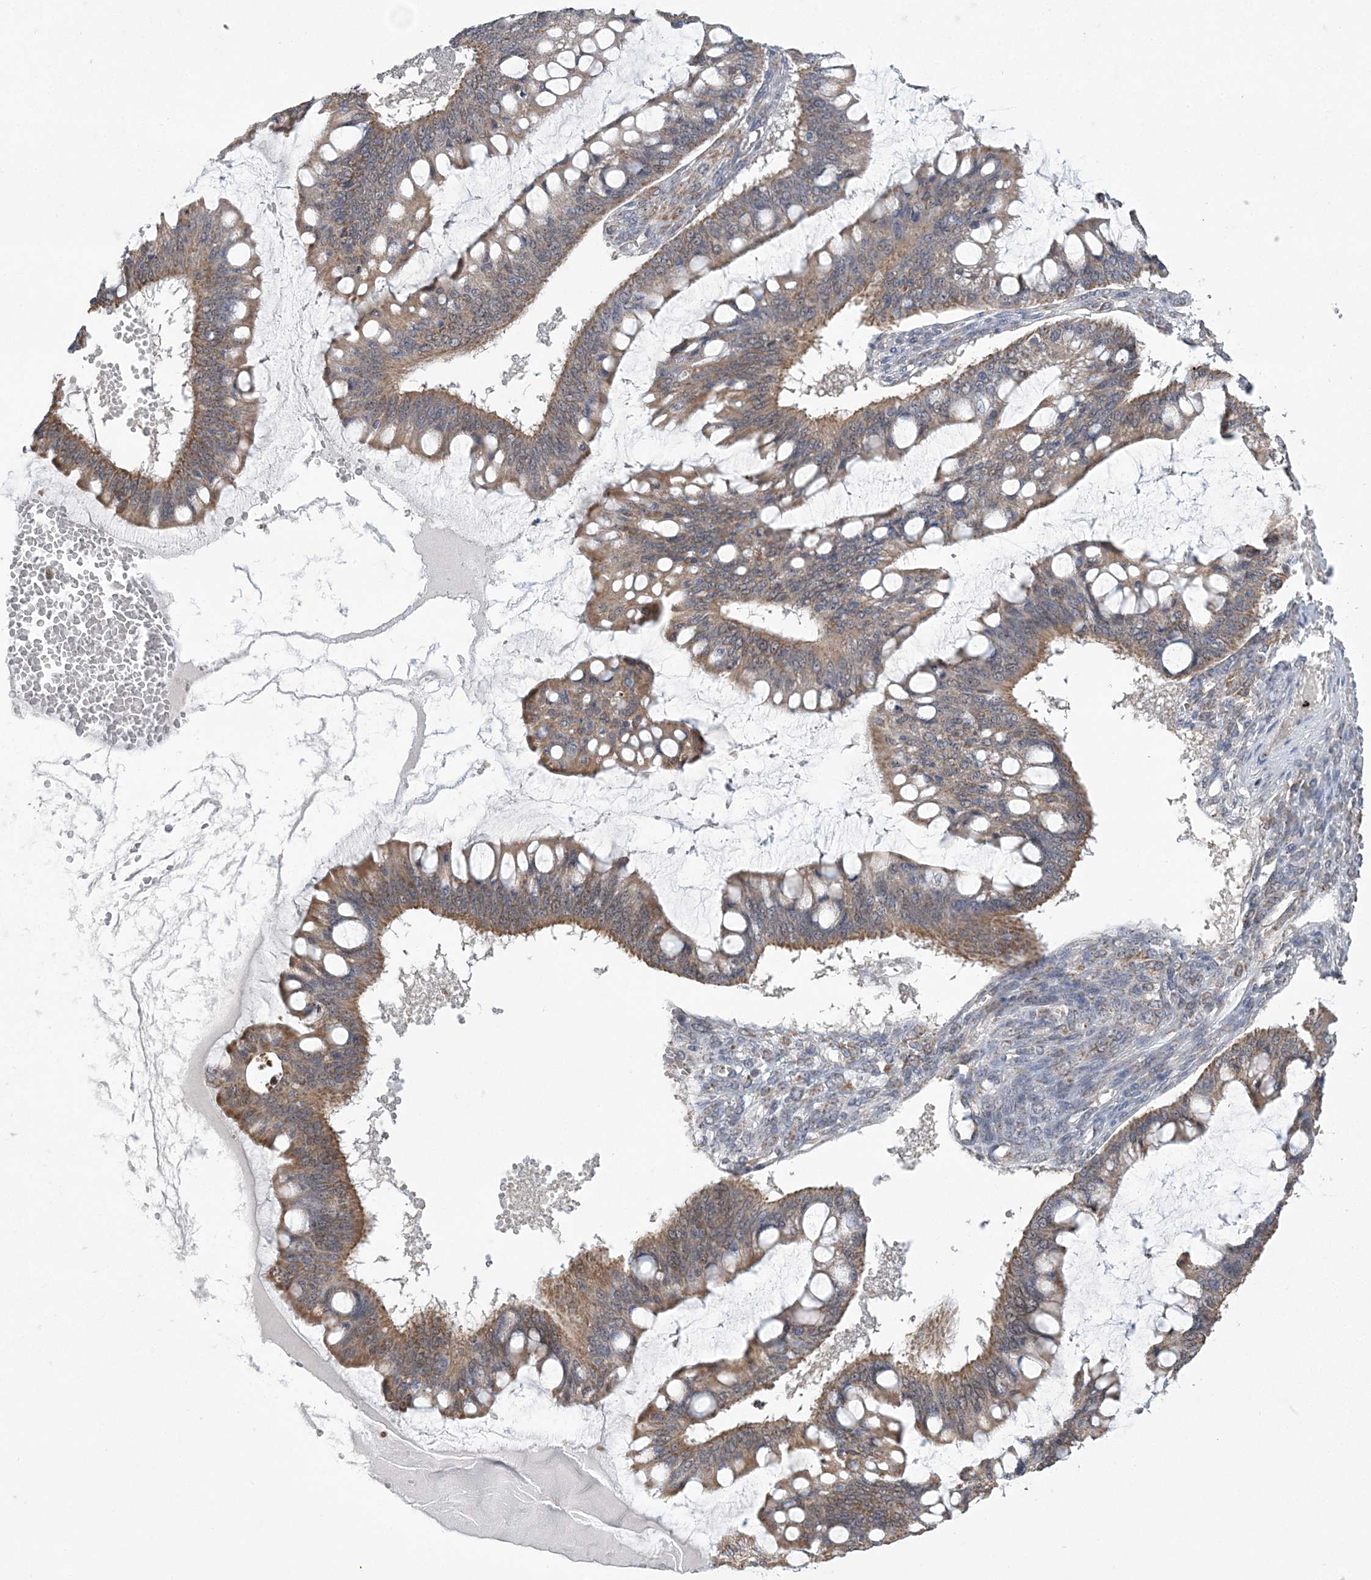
{"staining": {"intensity": "moderate", "quantity": ">75%", "location": "cytoplasmic/membranous"}, "tissue": "ovarian cancer", "cell_type": "Tumor cells", "image_type": "cancer", "snomed": [{"axis": "morphology", "description": "Cystadenocarcinoma, mucinous, NOS"}, {"axis": "topography", "description": "Ovary"}], "caption": "Immunohistochemical staining of ovarian cancer (mucinous cystadenocarcinoma) displays medium levels of moderate cytoplasmic/membranous protein staining in approximately >75% of tumor cells.", "gene": "SLX9", "patient": {"sex": "female", "age": 73}}